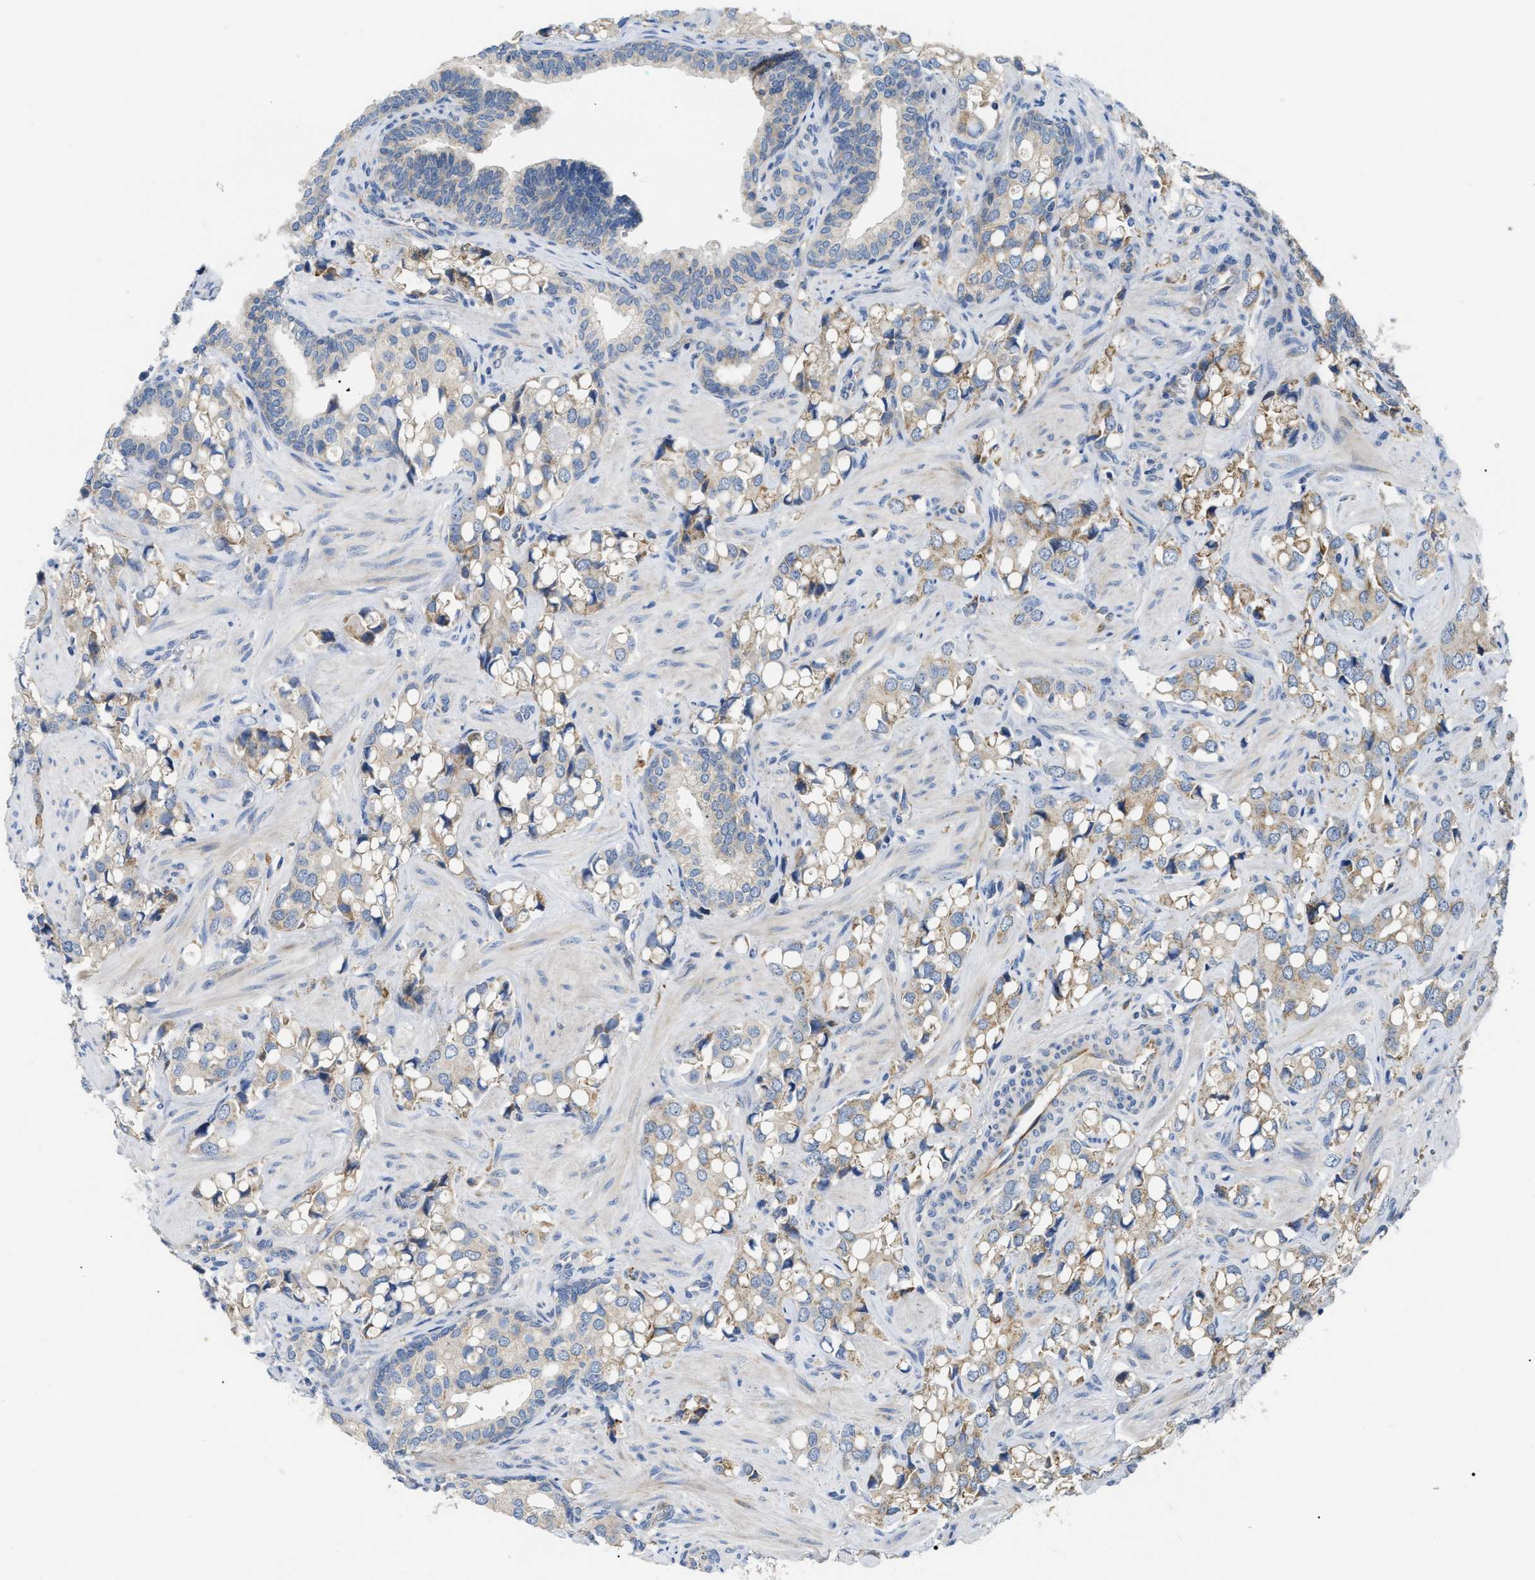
{"staining": {"intensity": "weak", "quantity": "25%-75%", "location": "cytoplasmic/membranous"}, "tissue": "prostate cancer", "cell_type": "Tumor cells", "image_type": "cancer", "snomed": [{"axis": "morphology", "description": "Adenocarcinoma, High grade"}, {"axis": "topography", "description": "Prostate"}], "caption": "High-magnification brightfield microscopy of prostate cancer stained with DAB (brown) and counterstained with hematoxylin (blue). tumor cells exhibit weak cytoplasmic/membranous expression is present in approximately25%-75% of cells.", "gene": "DHX58", "patient": {"sex": "male", "age": 52}}